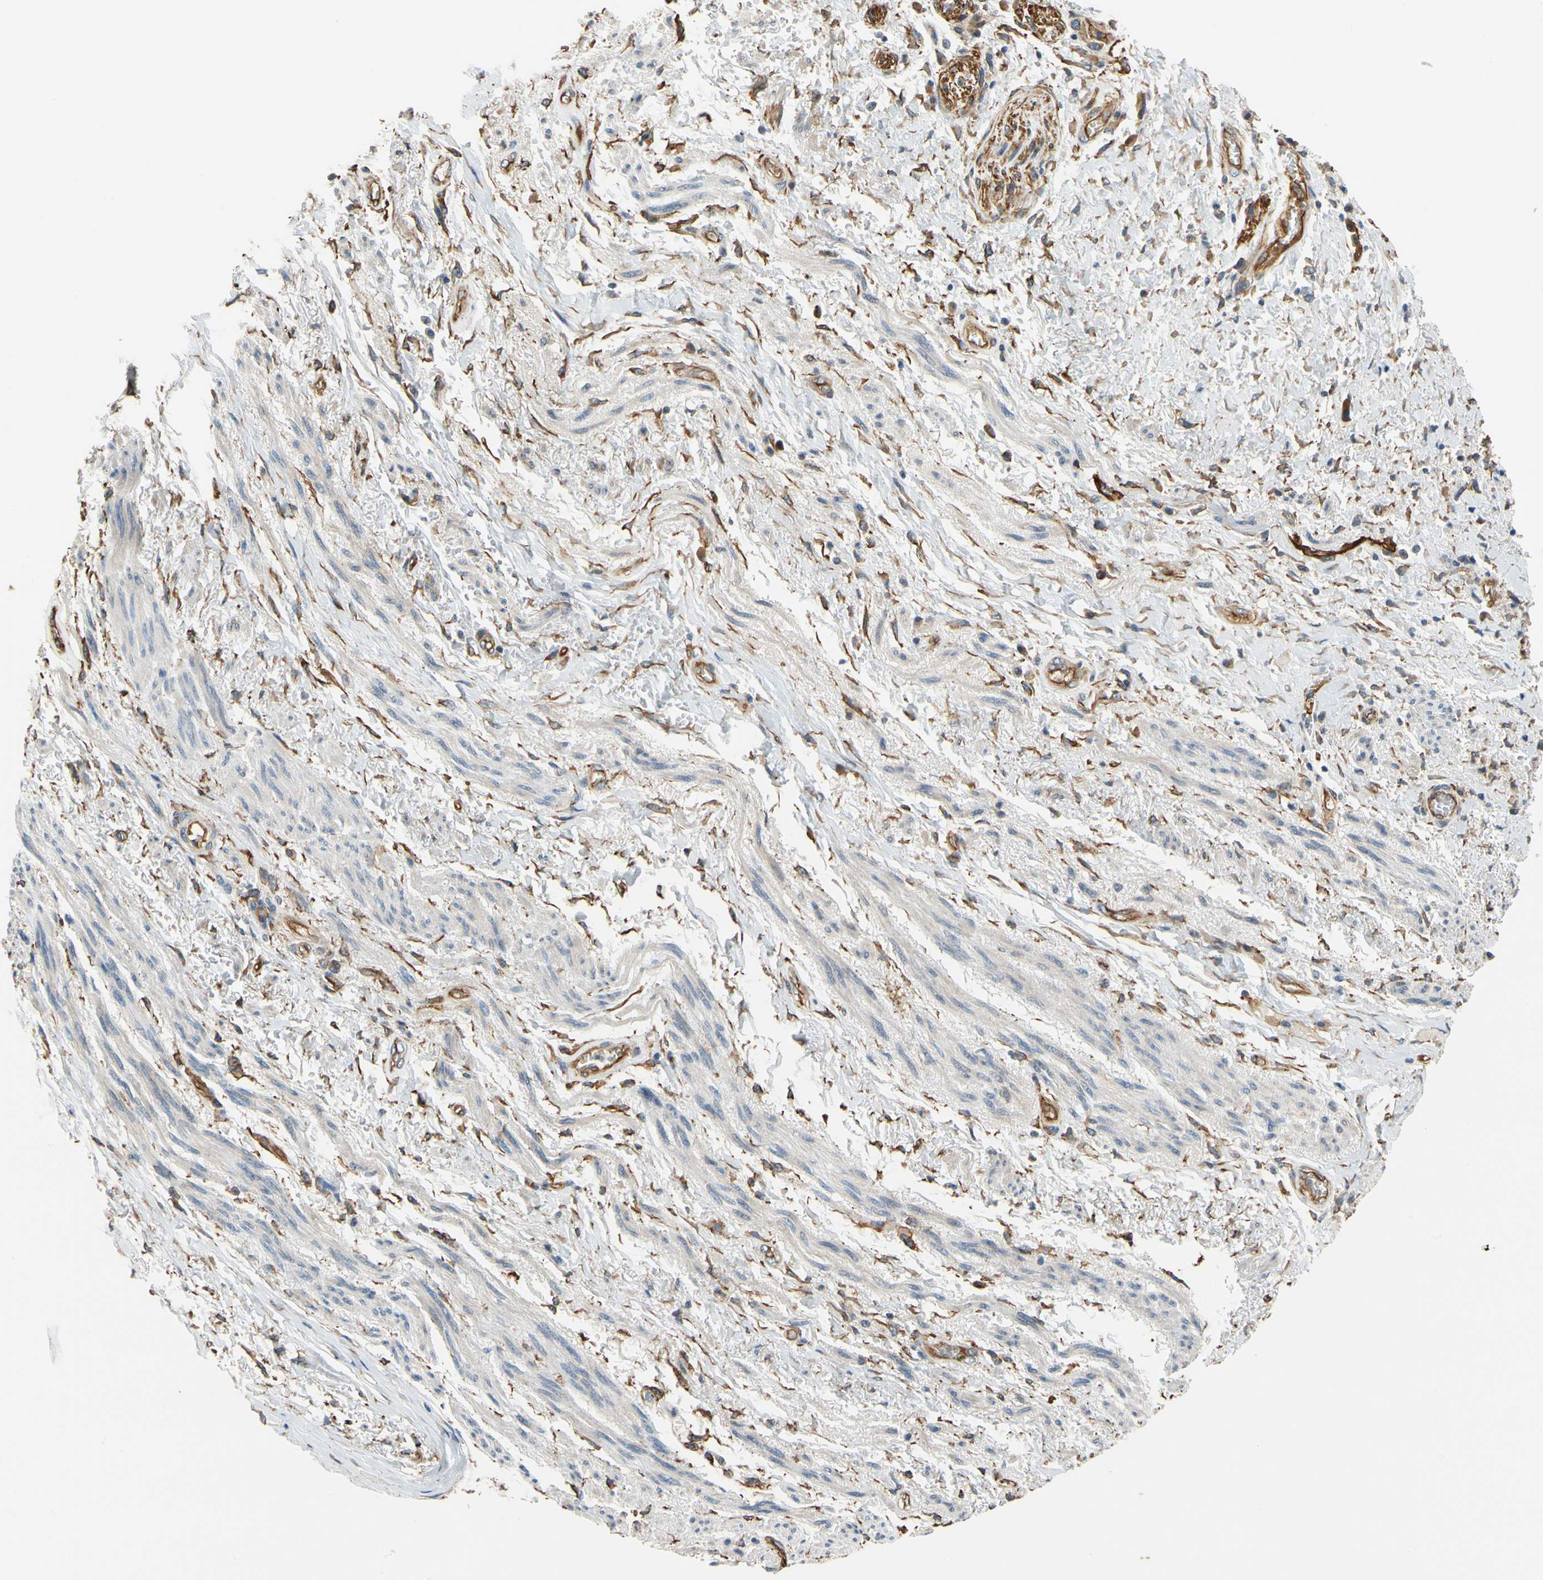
{"staining": {"intensity": "strong", "quantity": ">75%", "location": "cytoplasmic/membranous"}, "tissue": "skin", "cell_type": "Epidermal cells", "image_type": "normal", "snomed": [{"axis": "morphology", "description": "Normal tissue, NOS"}, {"axis": "topography", "description": "Anal"}], "caption": "Skin stained with IHC shows strong cytoplasmic/membranous expression in about >75% of epidermal cells.", "gene": "SPTAN1", "patient": {"sex": "female", "age": 46}}